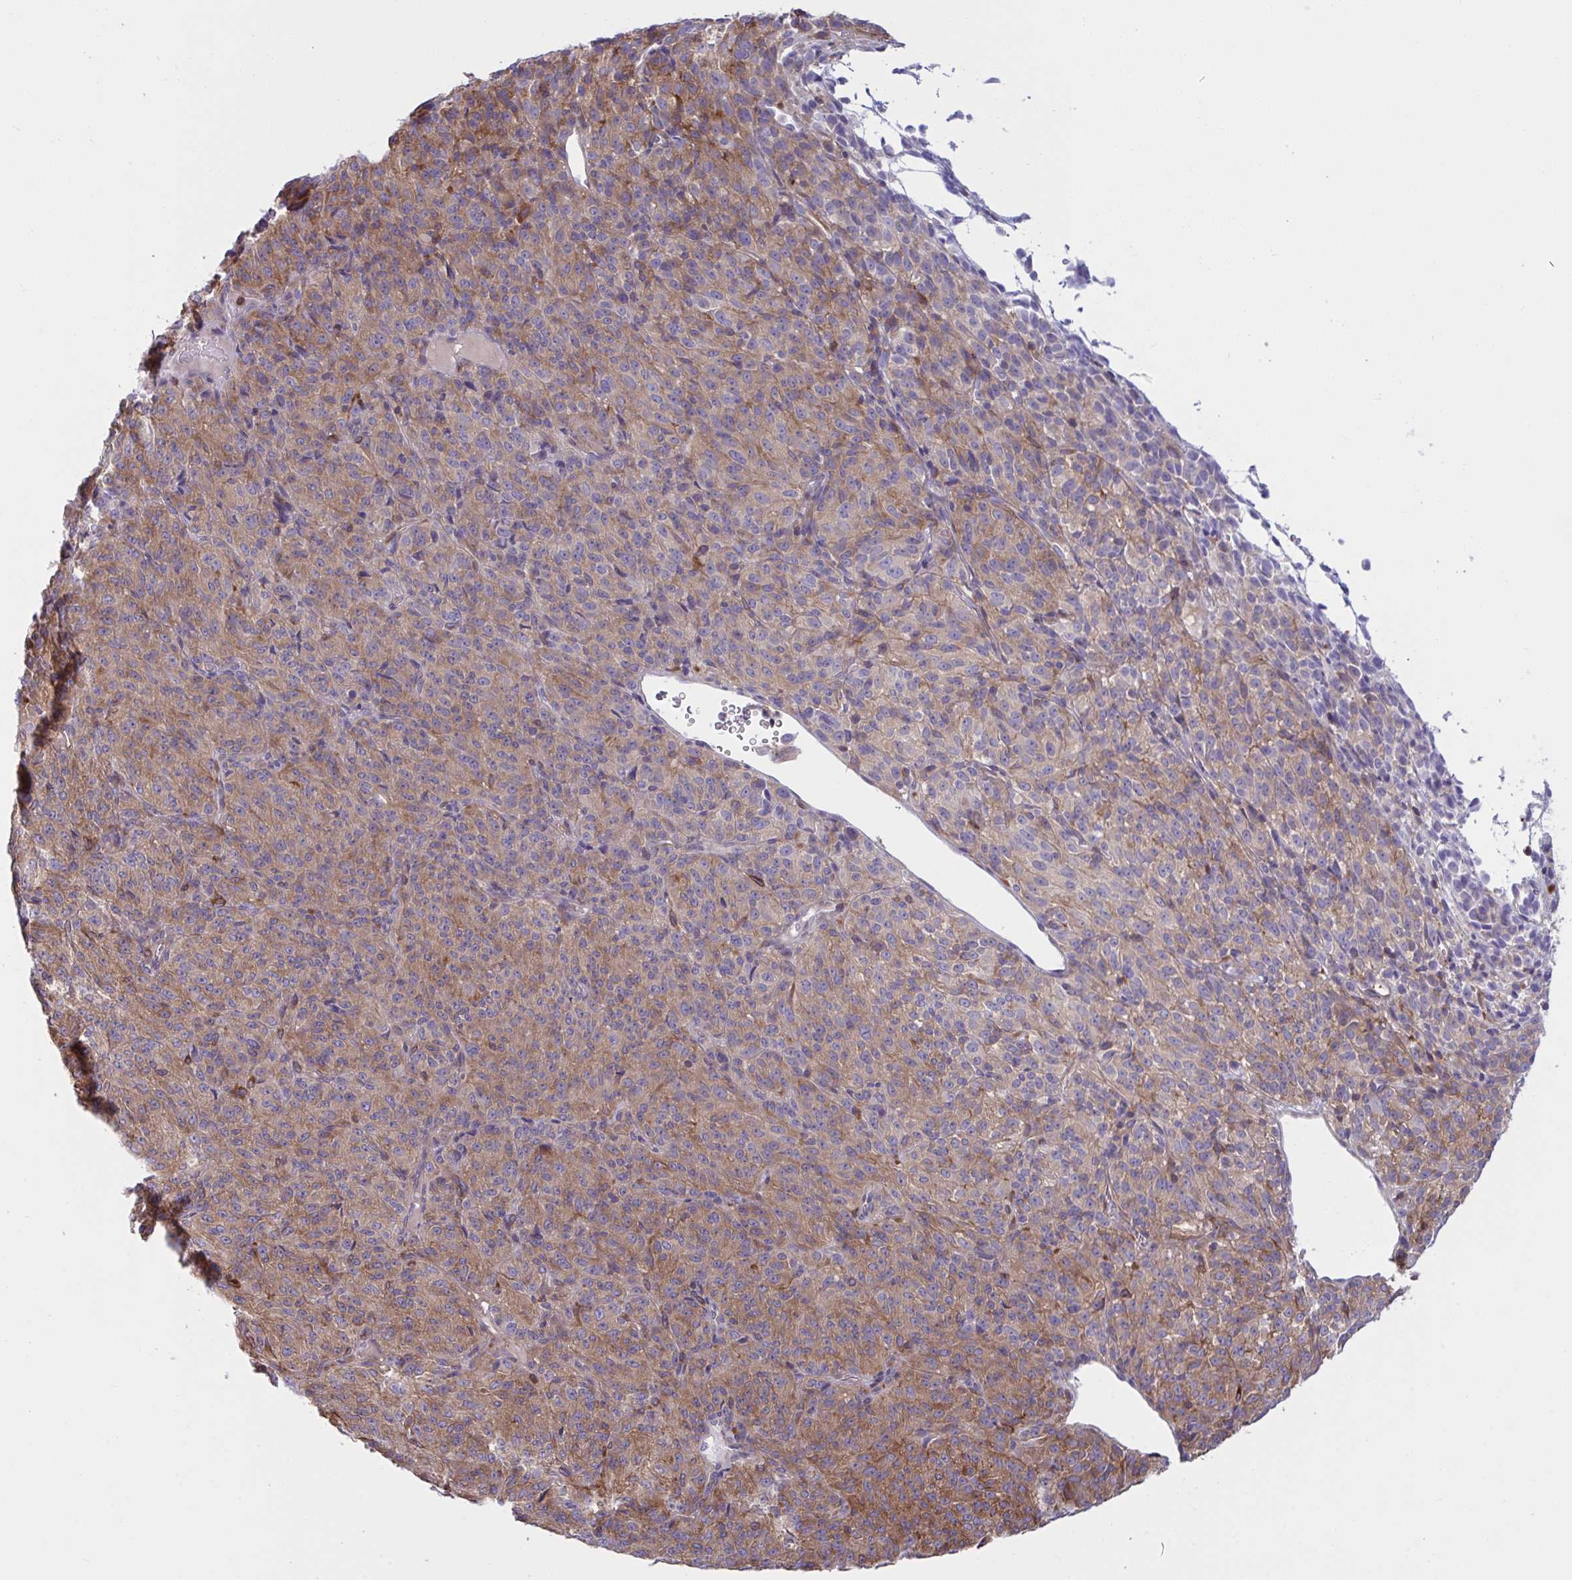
{"staining": {"intensity": "moderate", "quantity": "25%-75%", "location": "cytoplasmic/membranous"}, "tissue": "melanoma", "cell_type": "Tumor cells", "image_type": "cancer", "snomed": [{"axis": "morphology", "description": "Malignant melanoma, Metastatic site"}, {"axis": "topography", "description": "Brain"}], "caption": "Immunohistochemistry staining of melanoma, which exhibits medium levels of moderate cytoplasmic/membranous expression in approximately 25%-75% of tumor cells indicating moderate cytoplasmic/membranous protein expression. The staining was performed using DAB (brown) for protein detection and nuclei were counterstained in hematoxylin (blue).", "gene": "TSC22D3", "patient": {"sex": "female", "age": 56}}